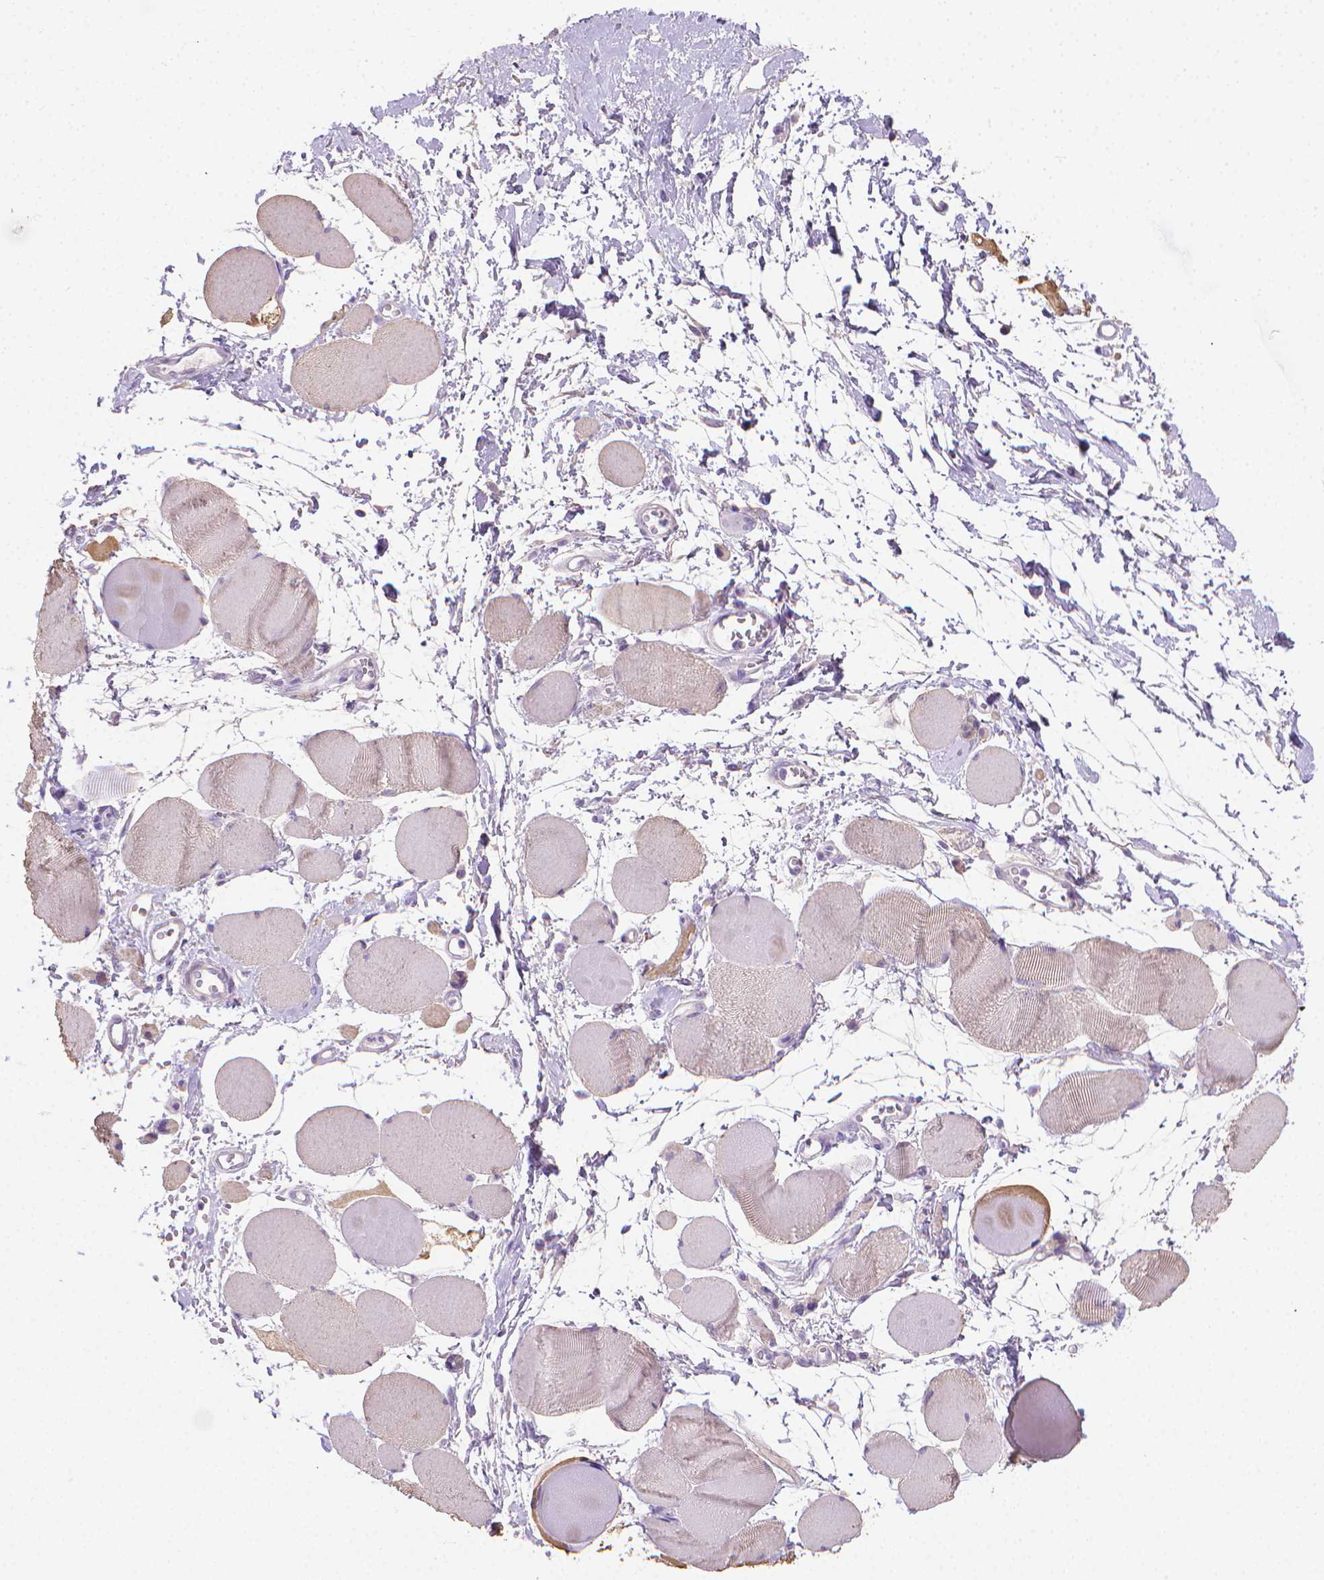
{"staining": {"intensity": "weak", "quantity": "<25%", "location": "cytoplasmic/membranous"}, "tissue": "skeletal muscle", "cell_type": "Myocytes", "image_type": "normal", "snomed": [{"axis": "morphology", "description": "Normal tissue, NOS"}, {"axis": "topography", "description": "Skeletal muscle"}], "caption": "The micrograph displays no significant staining in myocytes of skeletal muscle.", "gene": "PNMA2", "patient": {"sex": "female", "age": 75}}